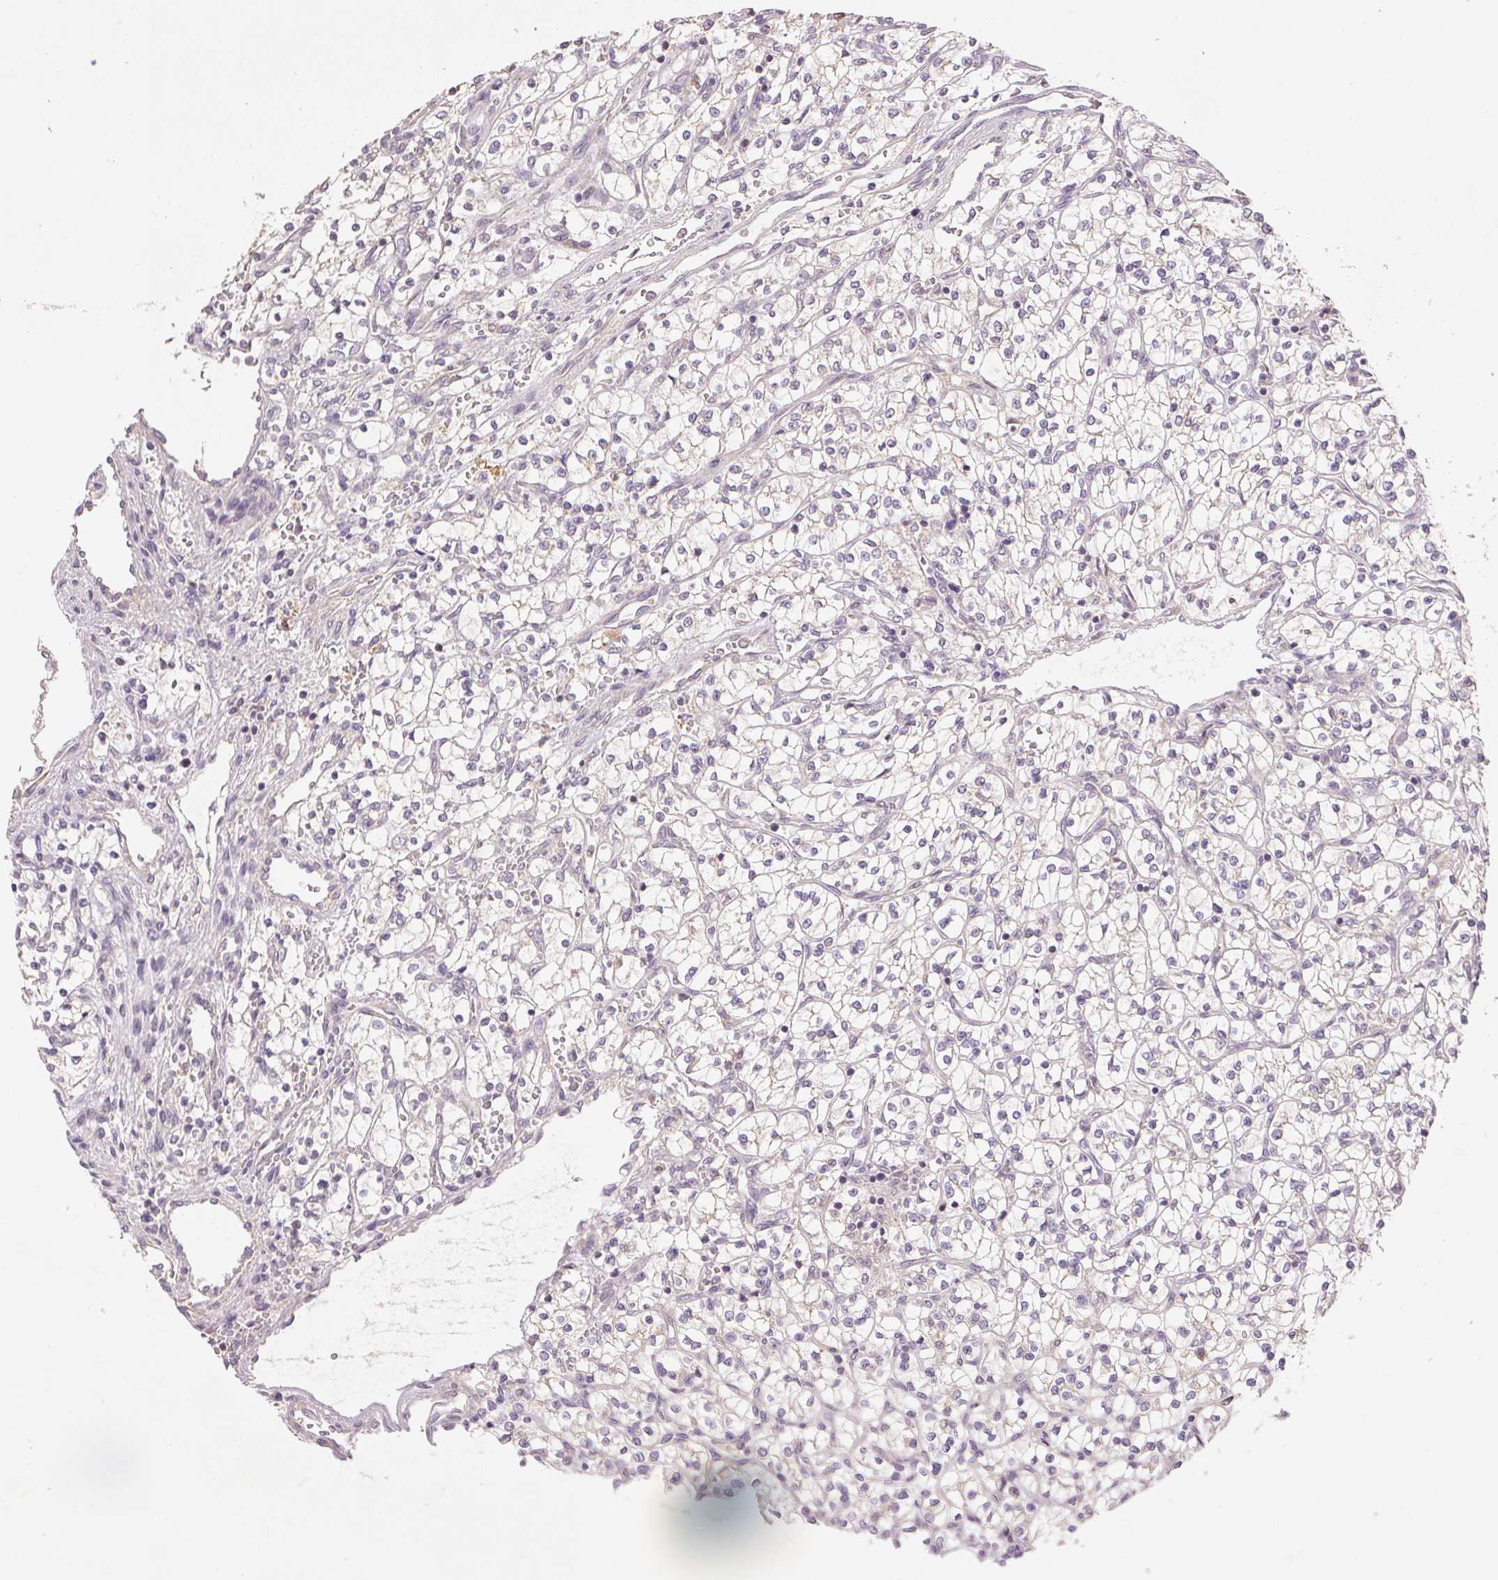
{"staining": {"intensity": "negative", "quantity": "none", "location": "none"}, "tissue": "renal cancer", "cell_type": "Tumor cells", "image_type": "cancer", "snomed": [{"axis": "morphology", "description": "Adenocarcinoma, NOS"}, {"axis": "topography", "description": "Kidney"}], "caption": "A high-resolution micrograph shows immunohistochemistry (IHC) staining of renal adenocarcinoma, which demonstrates no significant positivity in tumor cells. Nuclei are stained in blue.", "gene": "YIF1B", "patient": {"sex": "female", "age": 64}}